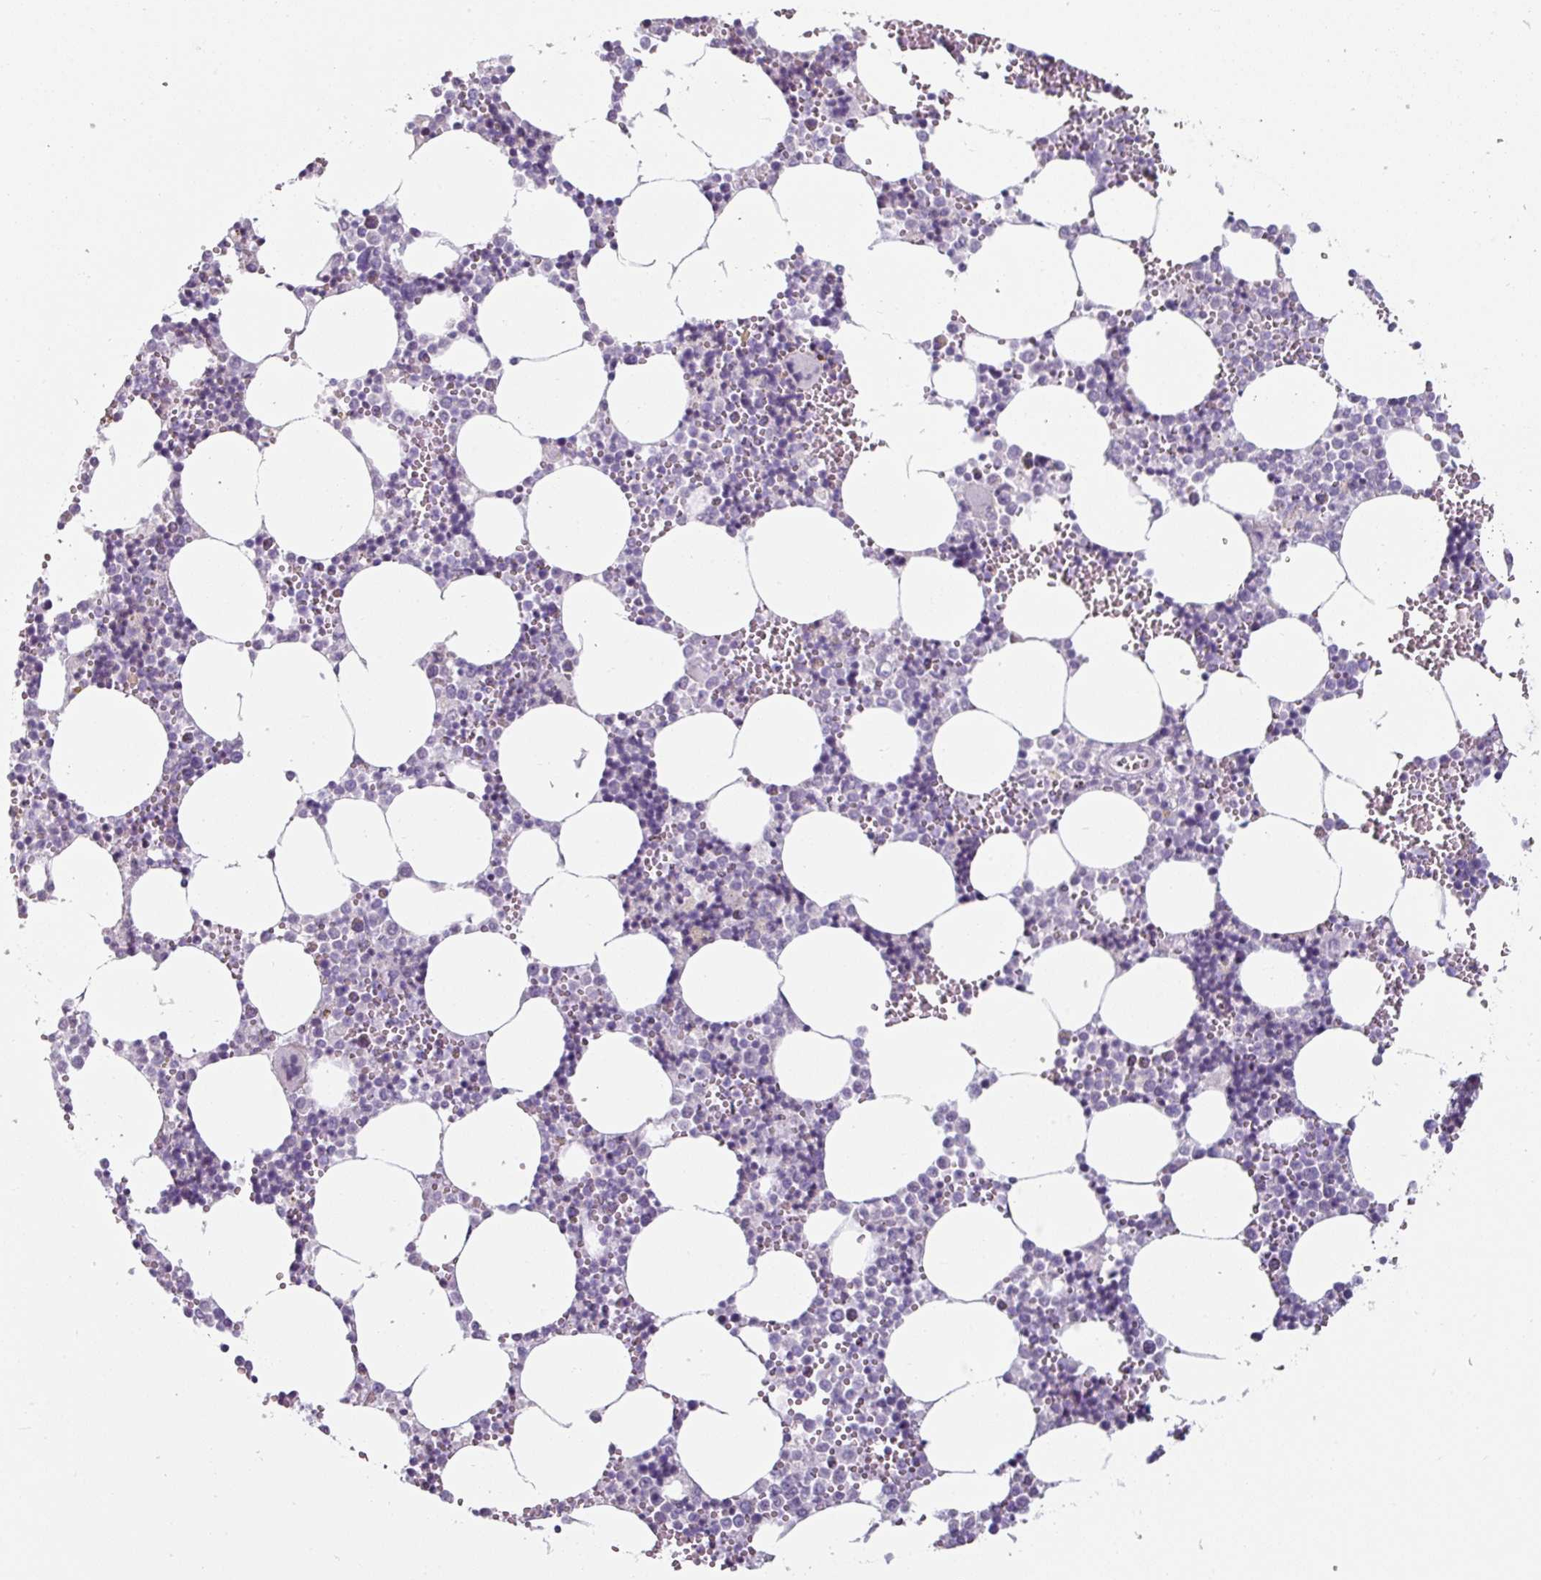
{"staining": {"intensity": "negative", "quantity": "none", "location": "none"}, "tissue": "bone marrow", "cell_type": "Hematopoietic cells", "image_type": "normal", "snomed": [{"axis": "morphology", "description": "Normal tissue, NOS"}, {"axis": "topography", "description": "Bone marrow"}], "caption": "Immunohistochemistry (IHC) histopathology image of benign bone marrow: bone marrow stained with DAB displays no significant protein positivity in hematopoietic cells.", "gene": "CLCA1", "patient": {"sex": "male", "age": 54}}